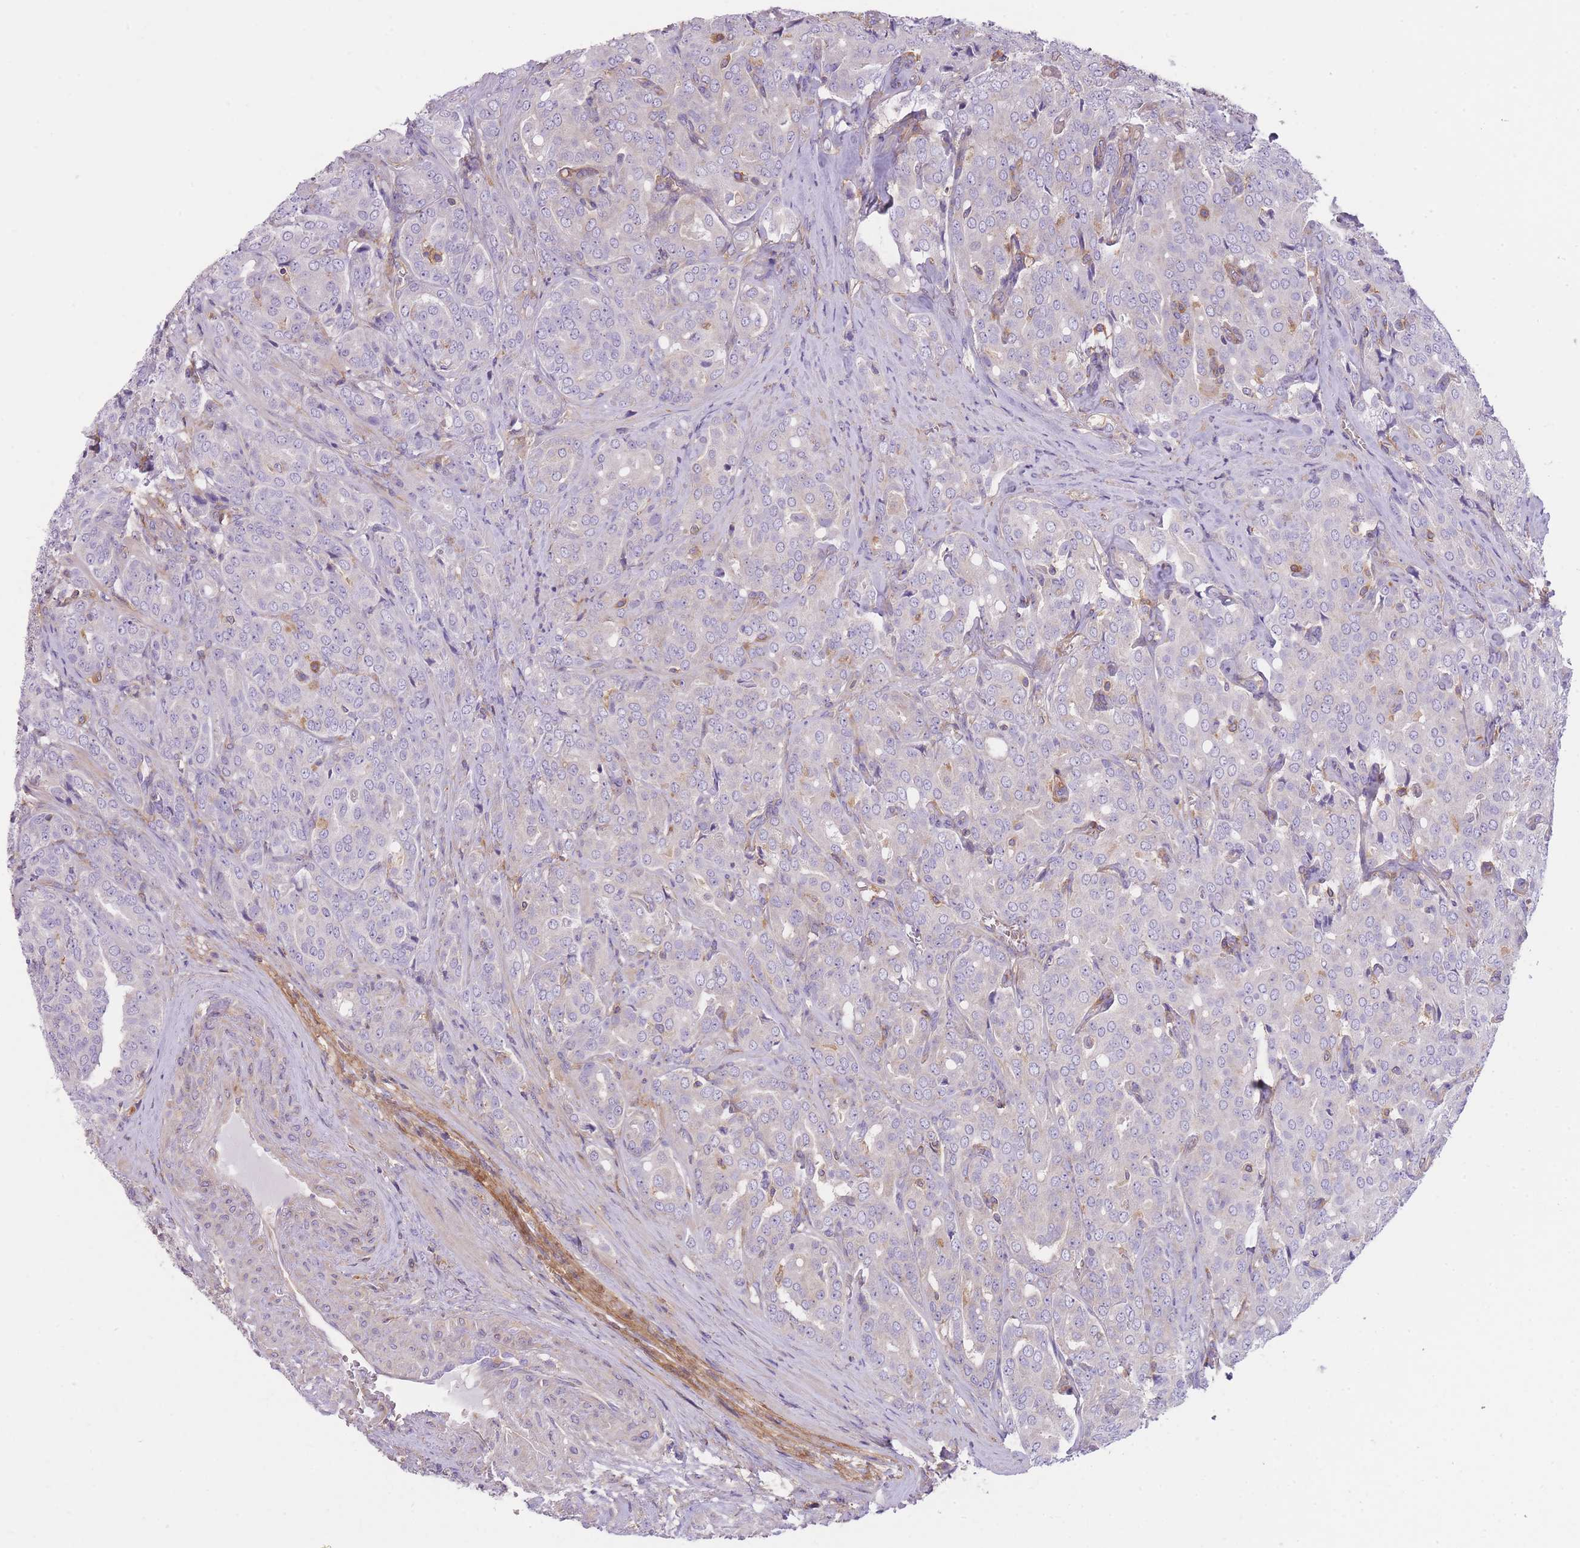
{"staining": {"intensity": "negative", "quantity": "none", "location": "none"}, "tissue": "prostate cancer", "cell_type": "Tumor cells", "image_type": "cancer", "snomed": [{"axis": "morphology", "description": "Adenocarcinoma, High grade"}, {"axis": "topography", "description": "Prostate"}], "caption": "Prostate cancer (high-grade adenocarcinoma) stained for a protein using immunohistochemistry displays no positivity tumor cells.", "gene": "PRKAR1A", "patient": {"sex": "male", "age": 68}}